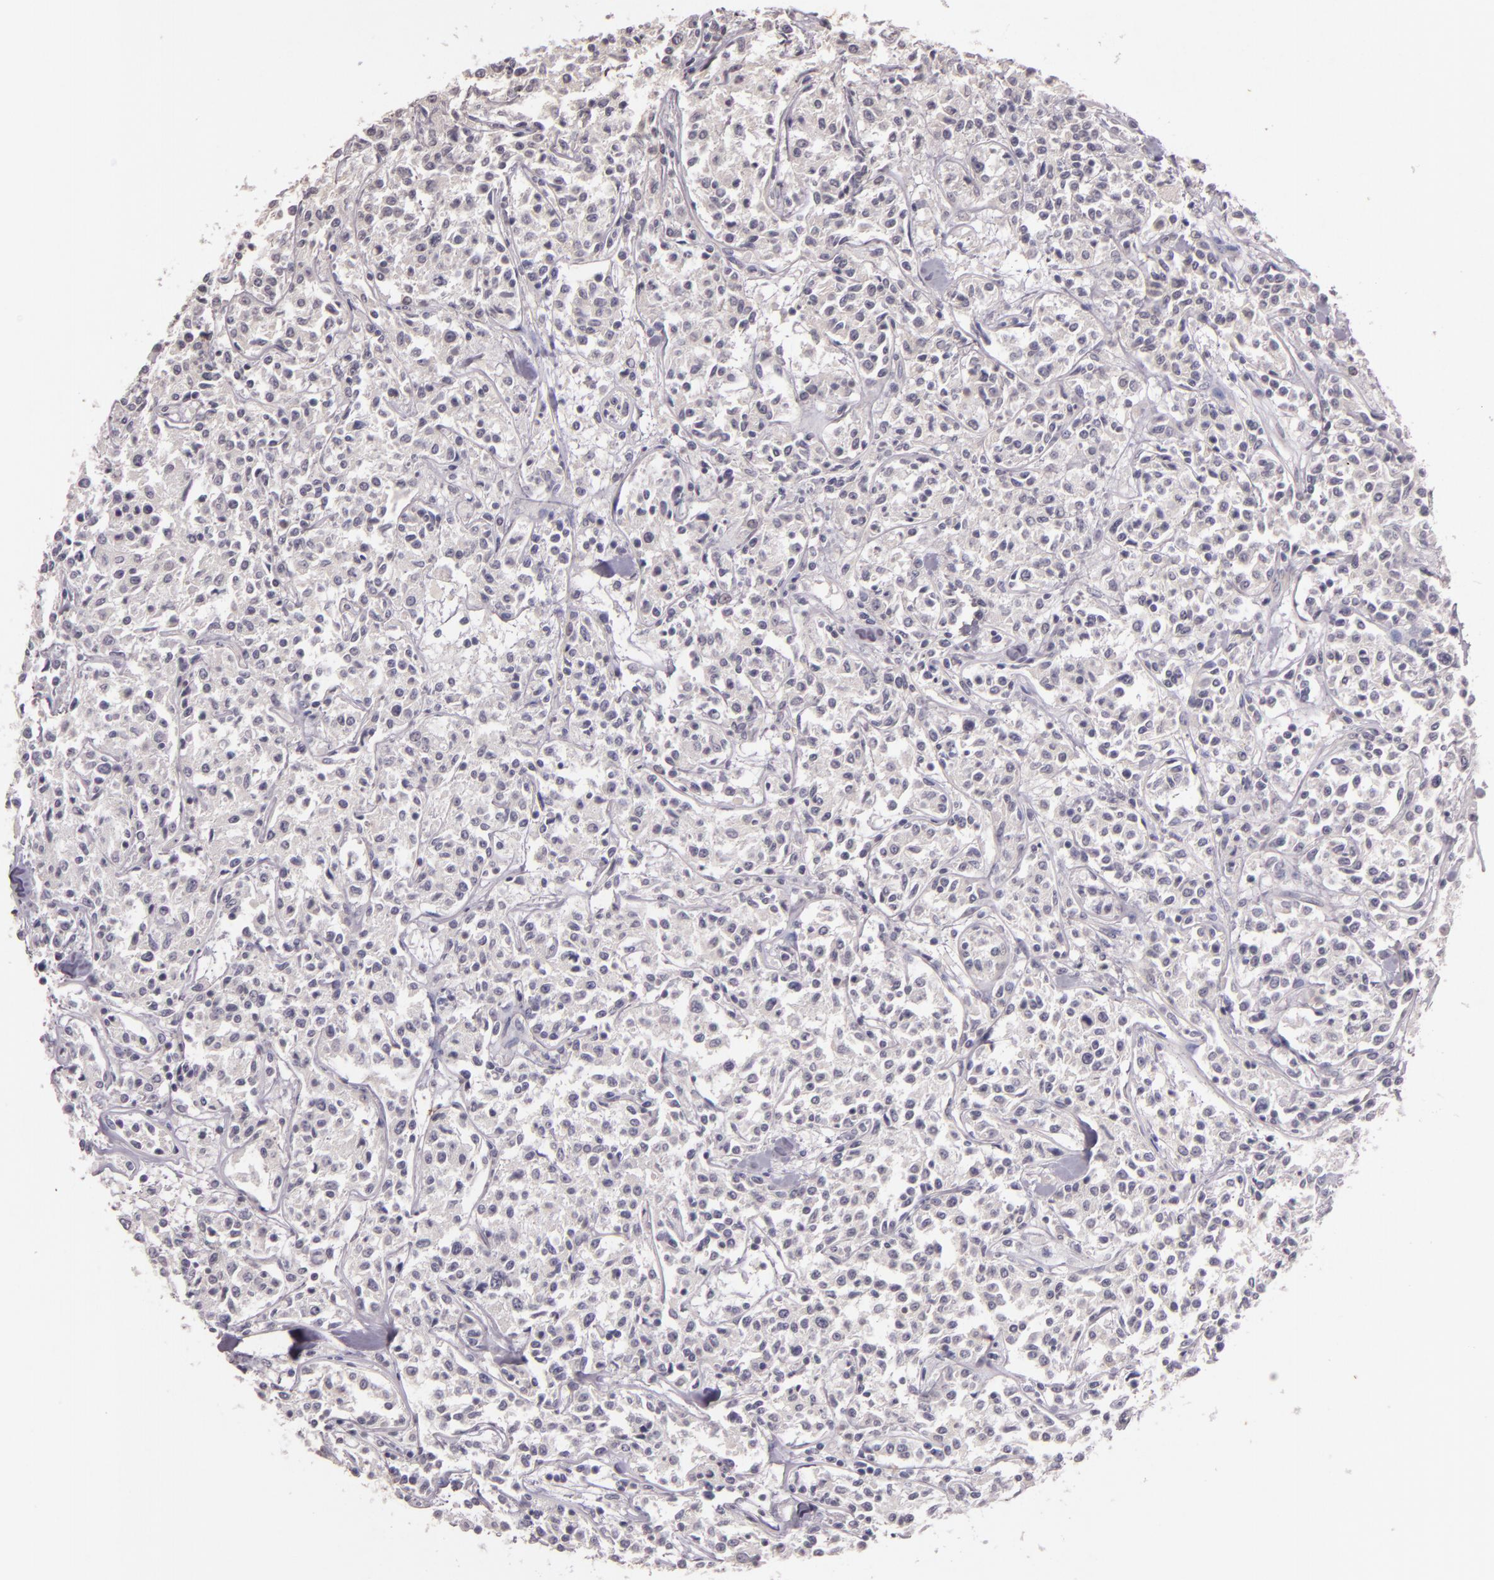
{"staining": {"intensity": "negative", "quantity": "none", "location": "none"}, "tissue": "lymphoma", "cell_type": "Tumor cells", "image_type": "cancer", "snomed": [{"axis": "morphology", "description": "Malignant lymphoma, non-Hodgkin's type, Low grade"}, {"axis": "topography", "description": "Small intestine"}], "caption": "This is a photomicrograph of immunohistochemistry (IHC) staining of low-grade malignant lymphoma, non-Hodgkin's type, which shows no staining in tumor cells.", "gene": "TFF1", "patient": {"sex": "female", "age": 59}}